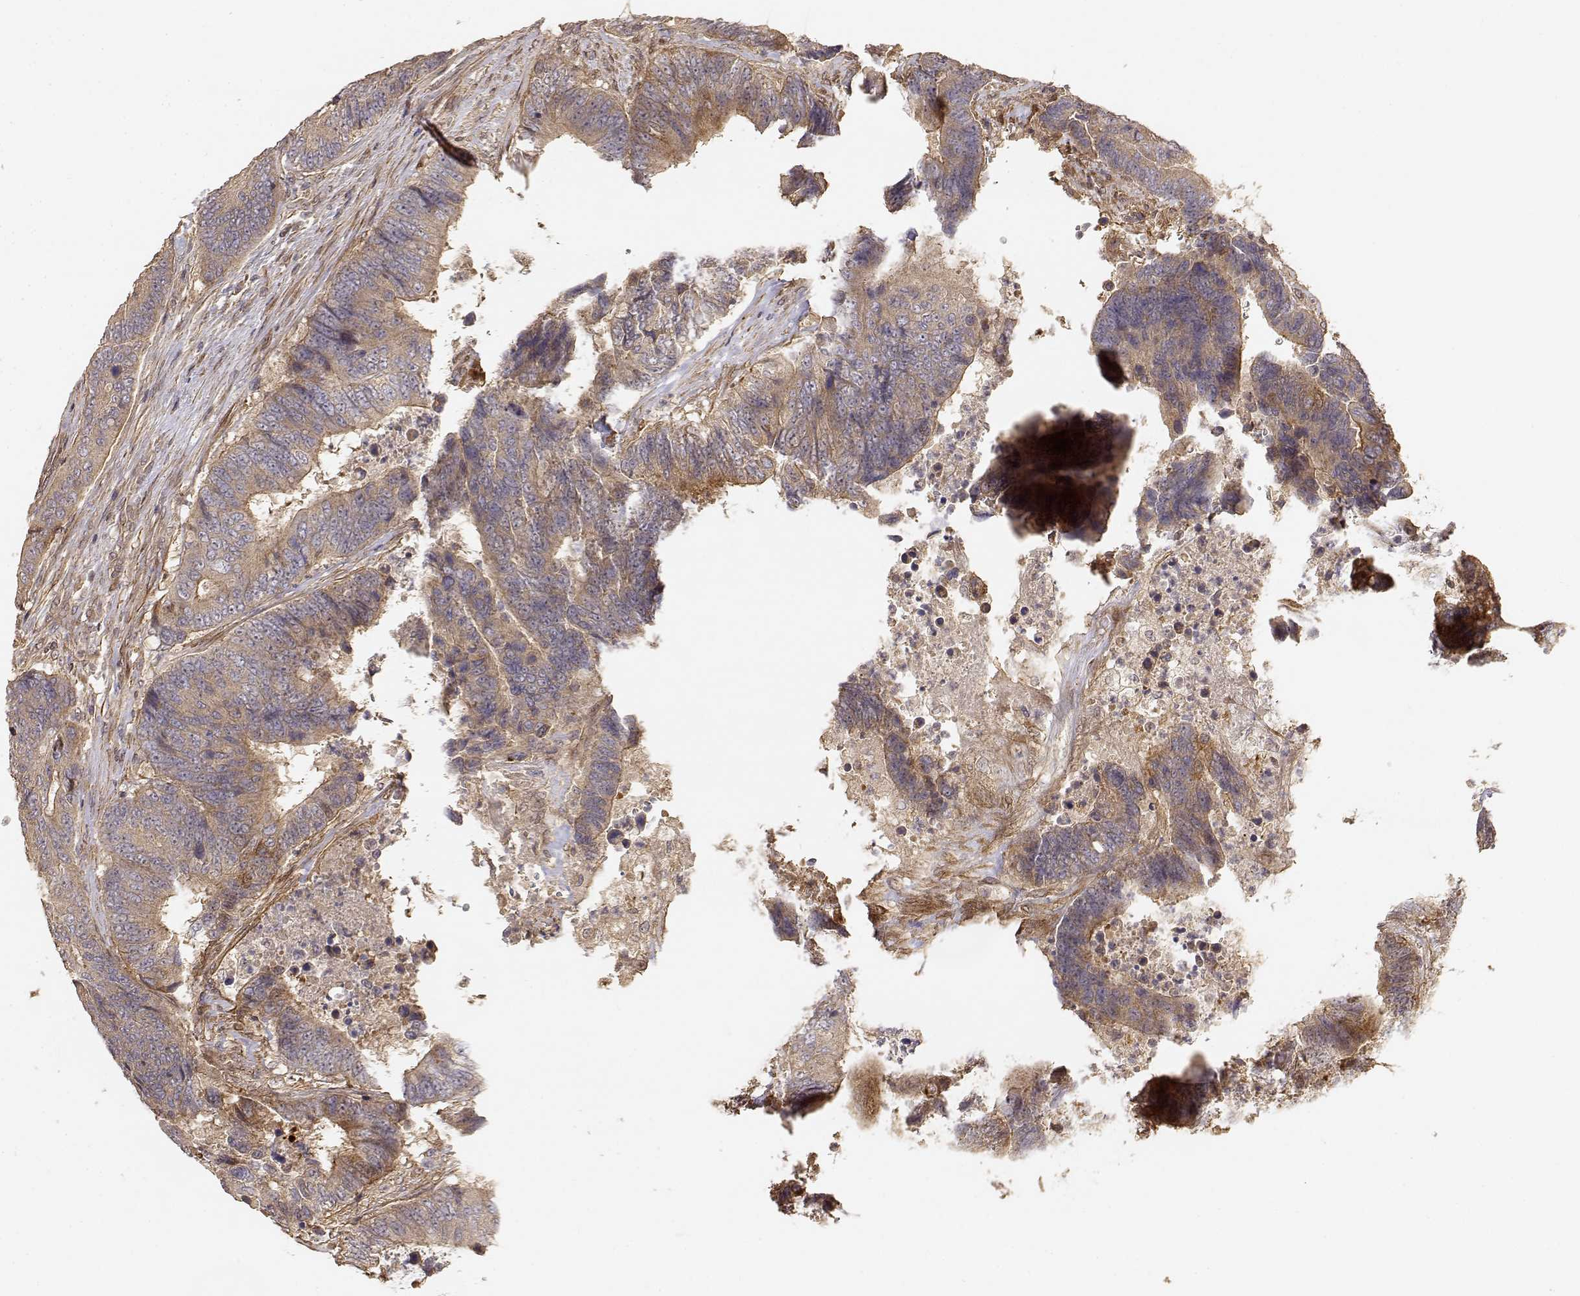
{"staining": {"intensity": "weak", "quantity": ">75%", "location": "cytoplasmic/membranous"}, "tissue": "colorectal cancer", "cell_type": "Tumor cells", "image_type": "cancer", "snomed": [{"axis": "morphology", "description": "Adenocarcinoma, NOS"}, {"axis": "topography", "description": "Colon"}], "caption": "Tumor cells exhibit low levels of weak cytoplasmic/membranous positivity in approximately >75% of cells in colorectal cancer (adenocarcinoma). Nuclei are stained in blue.", "gene": "PICK1", "patient": {"sex": "female", "age": 48}}